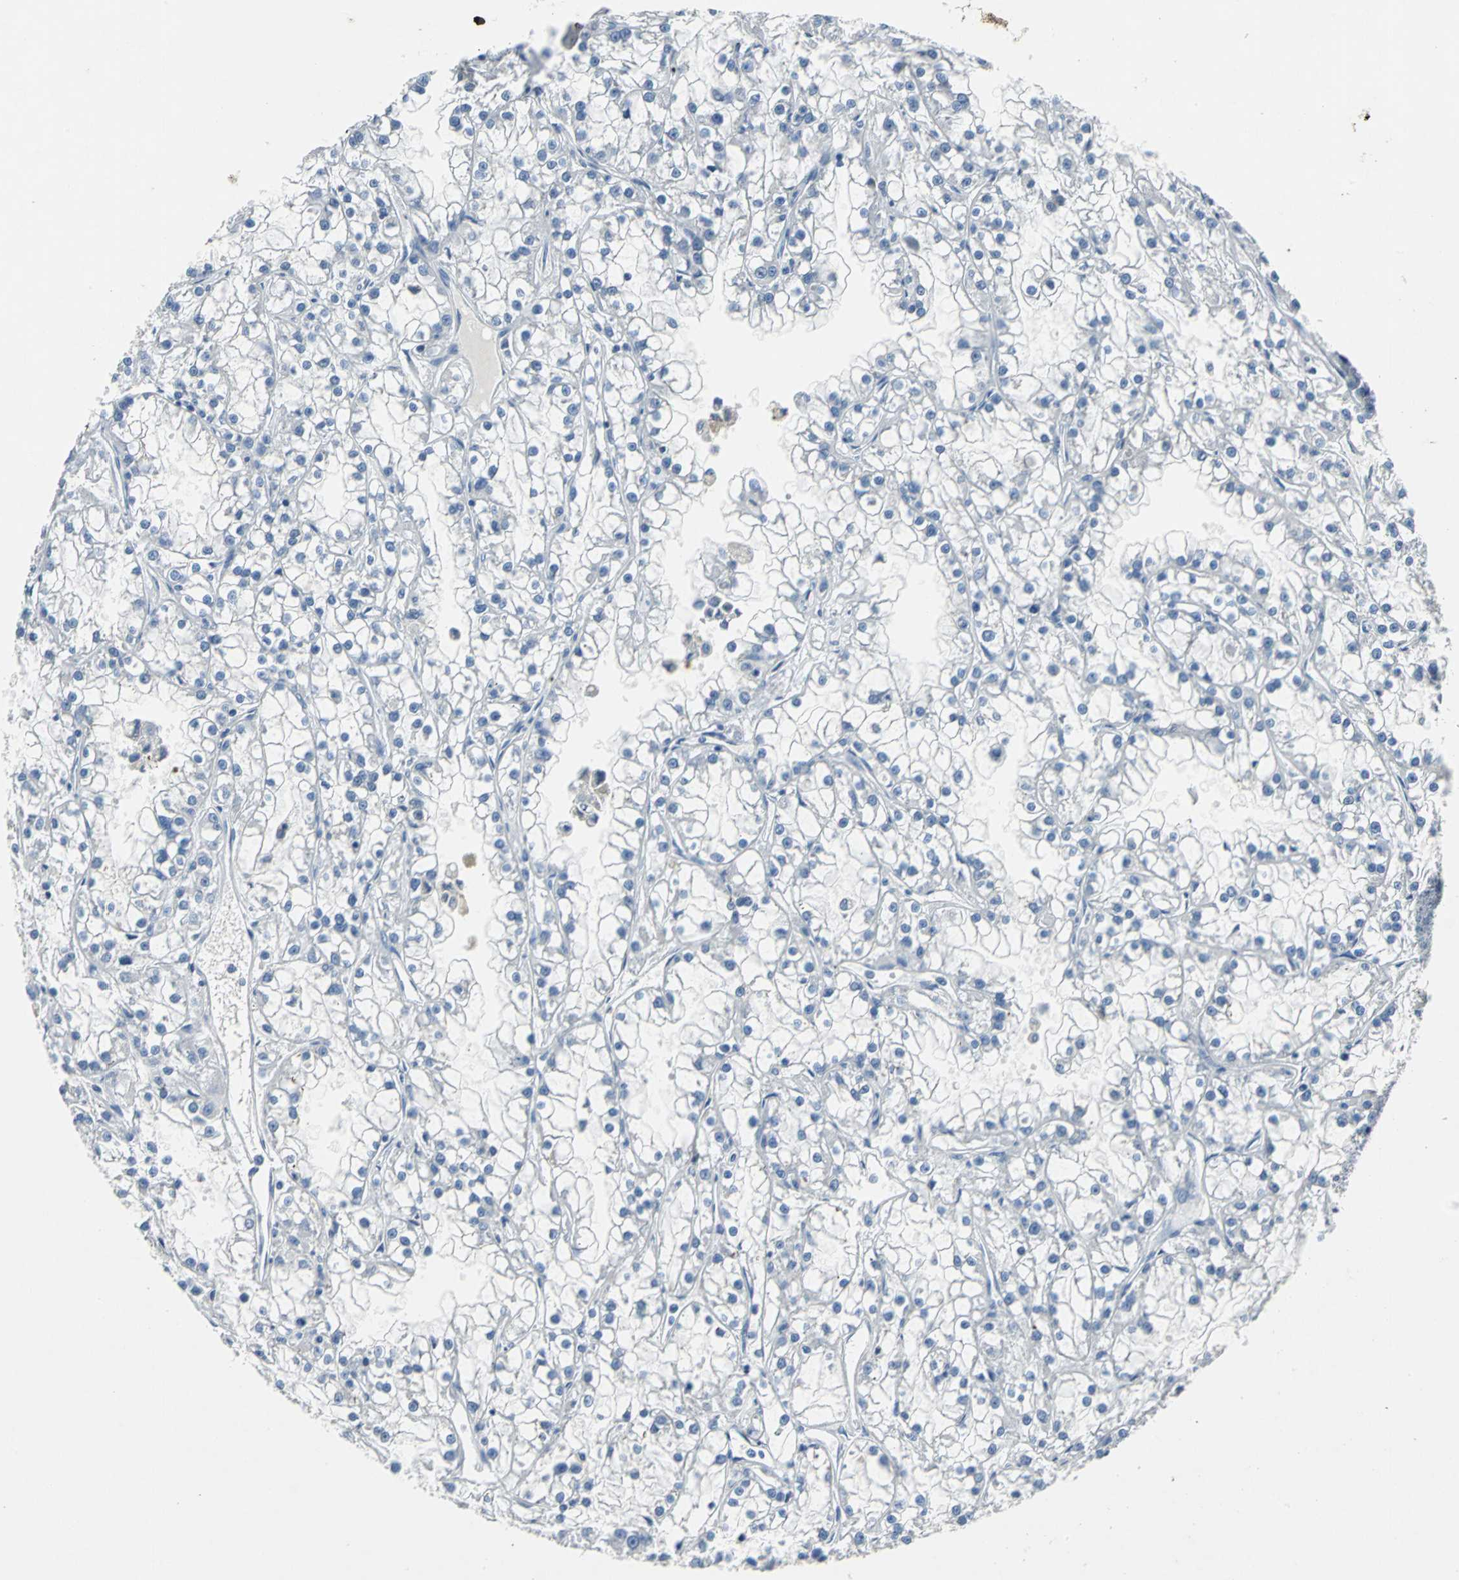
{"staining": {"intensity": "negative", "quantity": "none", "location": "none"}, "tissue": "renal cancer", "cell_type": "Tumor cells", "image_type": "cancer", "snomed": [{"axis": "morphology", "description": "Adenocarcinoma, NOS"}, {"axis": "topography", "description": "Kidney"}], "caption": "There is no significant positivity in tumor cells of renal cancer (adenocarcinoma).", "gene": "EFNB3", "patient": {"sex": "female", "age": 52}}